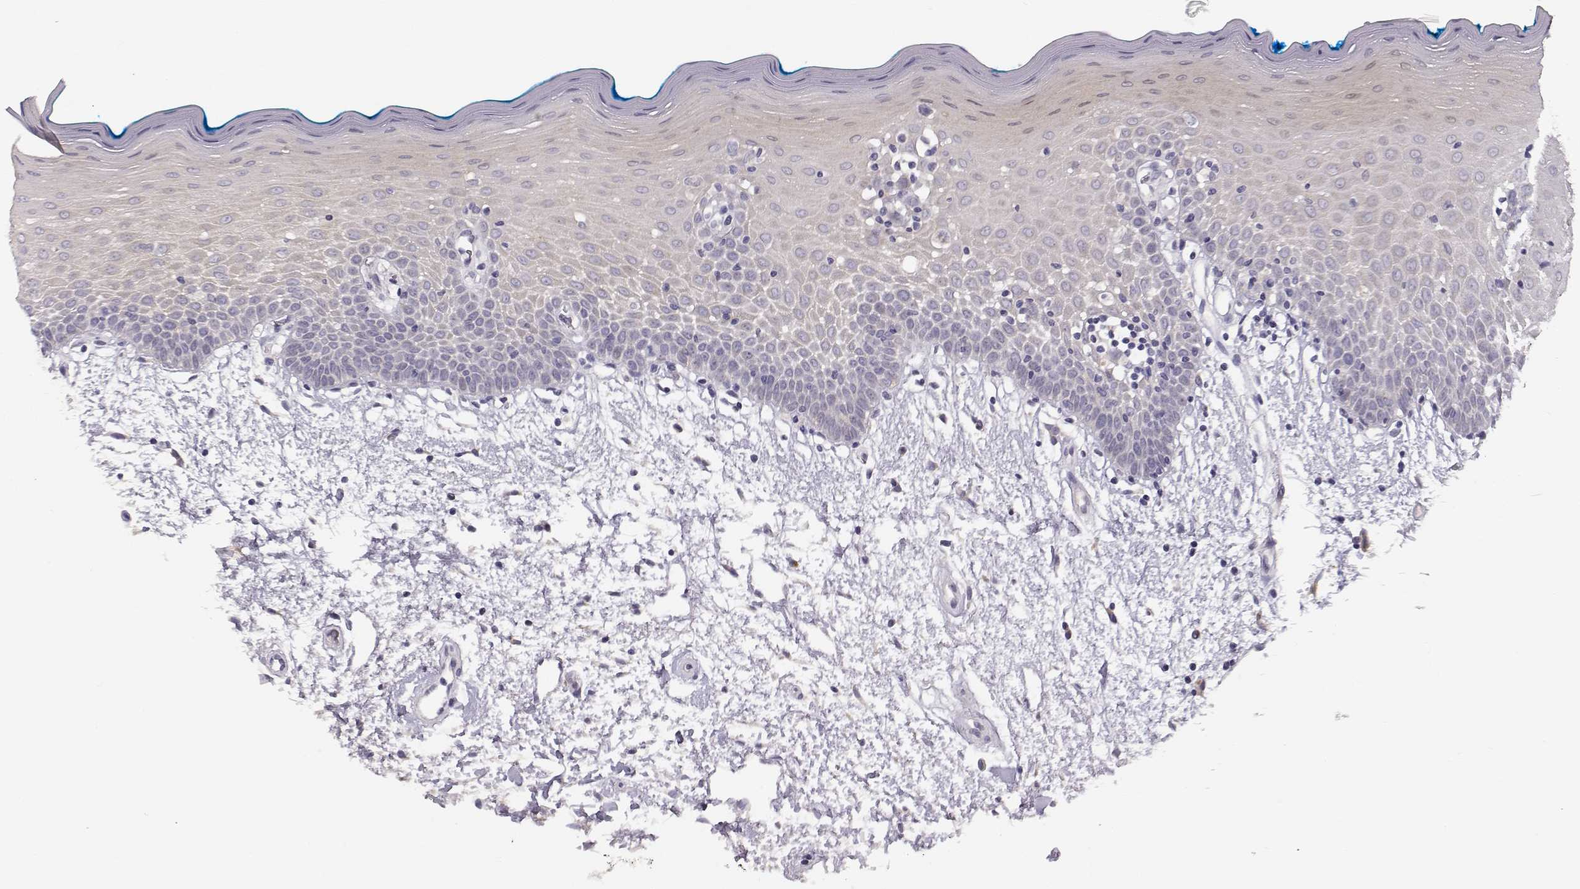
{"staining": {"intensity": "weak", "quantity": ">75%", "location": "cytoplasmic/membranous"}, "tissue": "oral mucosa", "cell_type": "Squamous epithelial cells", "image_type": "normal", "snomed": [{"axis": "morphology", "description": "Normal tissue, NOS"}, {"axis": "morphology", "description": "Squamous cell carcinoma, NOS"}, {"axis": "topography", "description": "Oral tissue"}, {"axis": "topography", "description": "Head-Neck"}], "caption": "Human oral mucosa stained with a brown dye shows weak cytoplasmic/membranous positive staining in approximately >75% of squamous epithelial cells.", "gene": "ACSL6", "patient": {"sex": "female", "age": 75}}